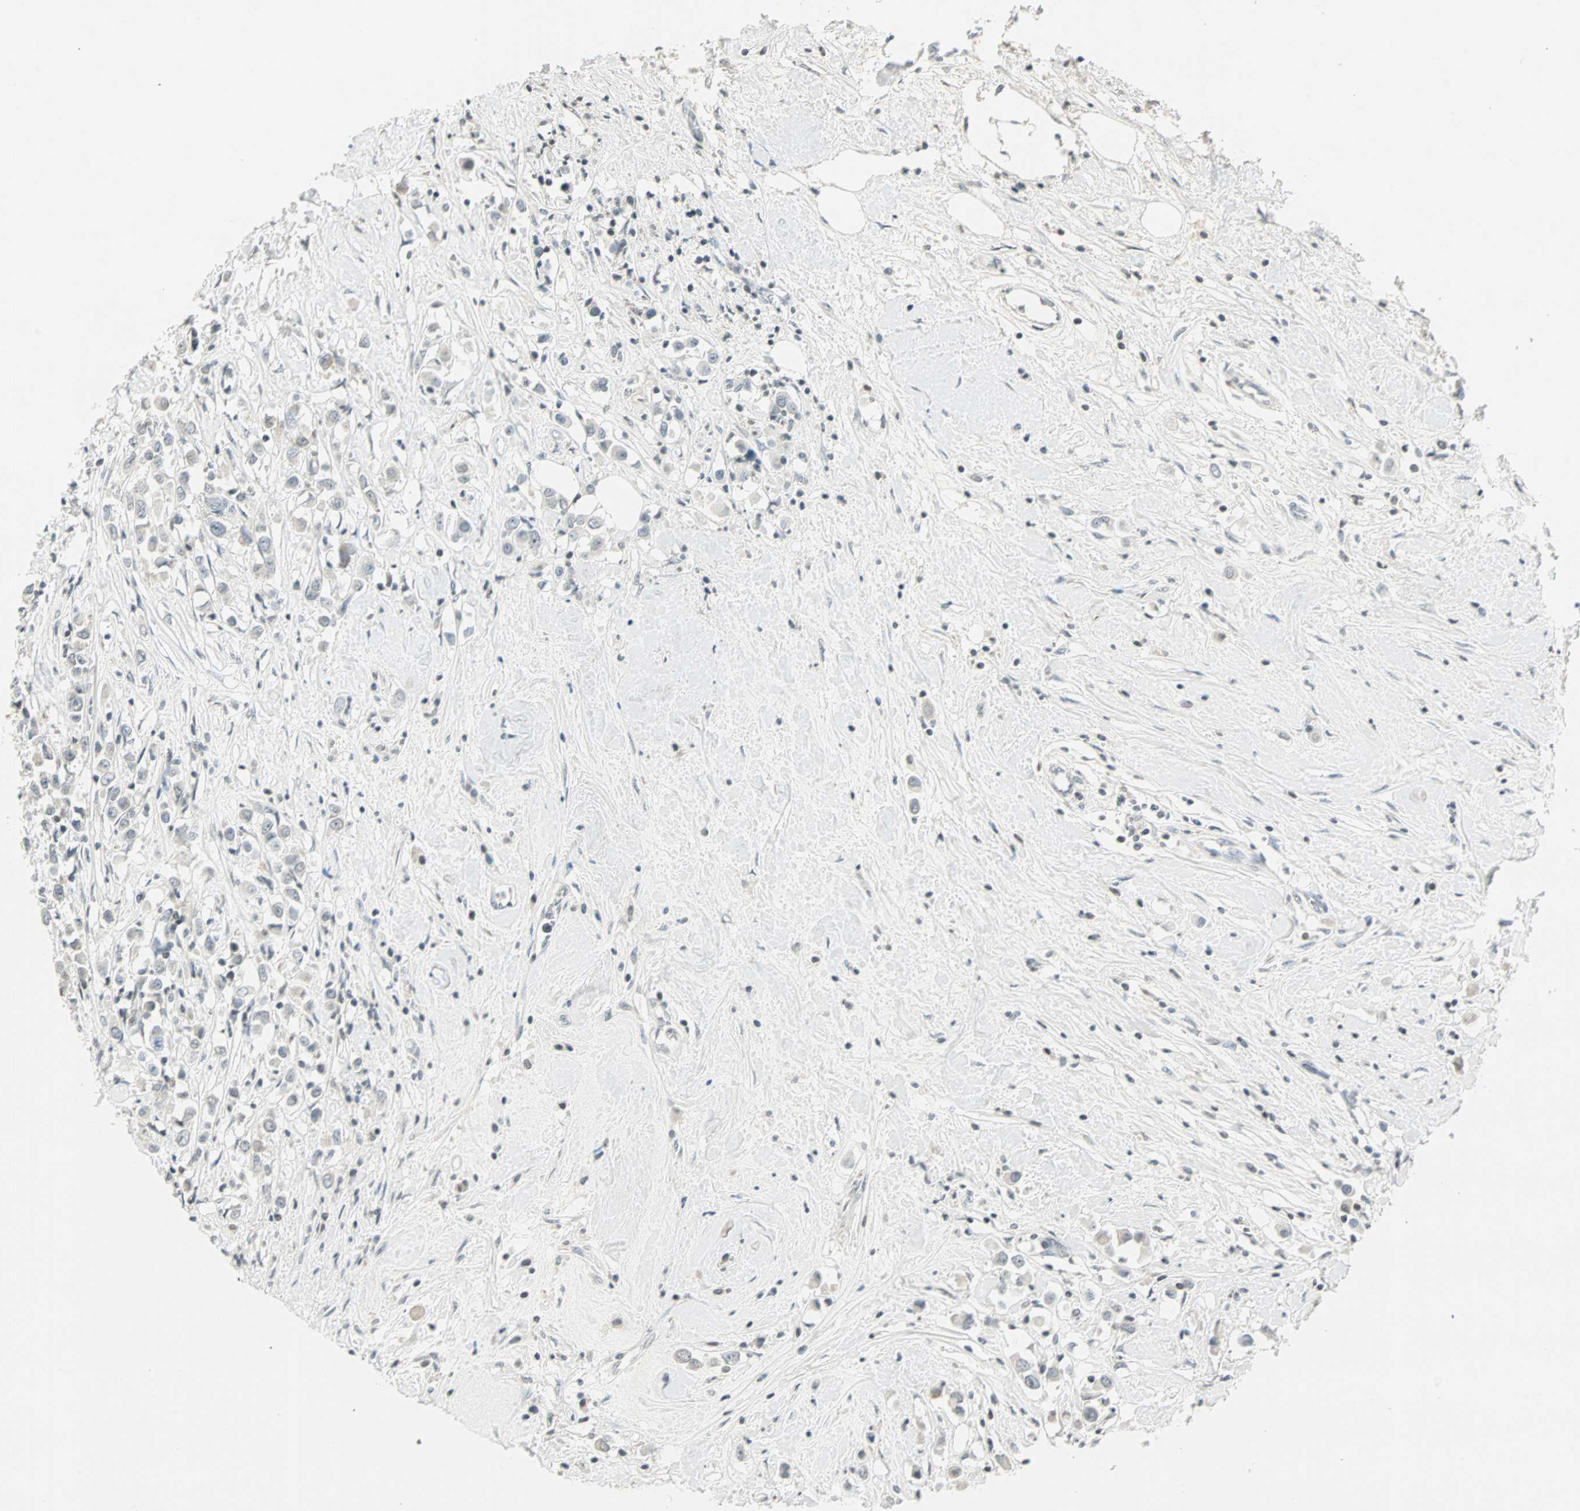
{"staining": {"intensity": "weak", "quantity": "<25%", "location": "nuclear"}, "tissue": "breast cancer", "cell_type": "Tumor cells", "image_type": "cancer", "snomed": [{"axis": "morphology", "description": "Duct carcinoma"}, {"axis": "topography", "description": "Breast"}], "caption": "Immunohistochemistry micrograph of human breast cancer stained for a protein (brown), which shows no positivity in tumor cells. (DAB (3,3'-diaminobenzidine) immunohistochemistry visualized using brightfield microscopy, high magnification).", "gene": "SMAD3", "patient": {"sex": "female", "age": 61}}